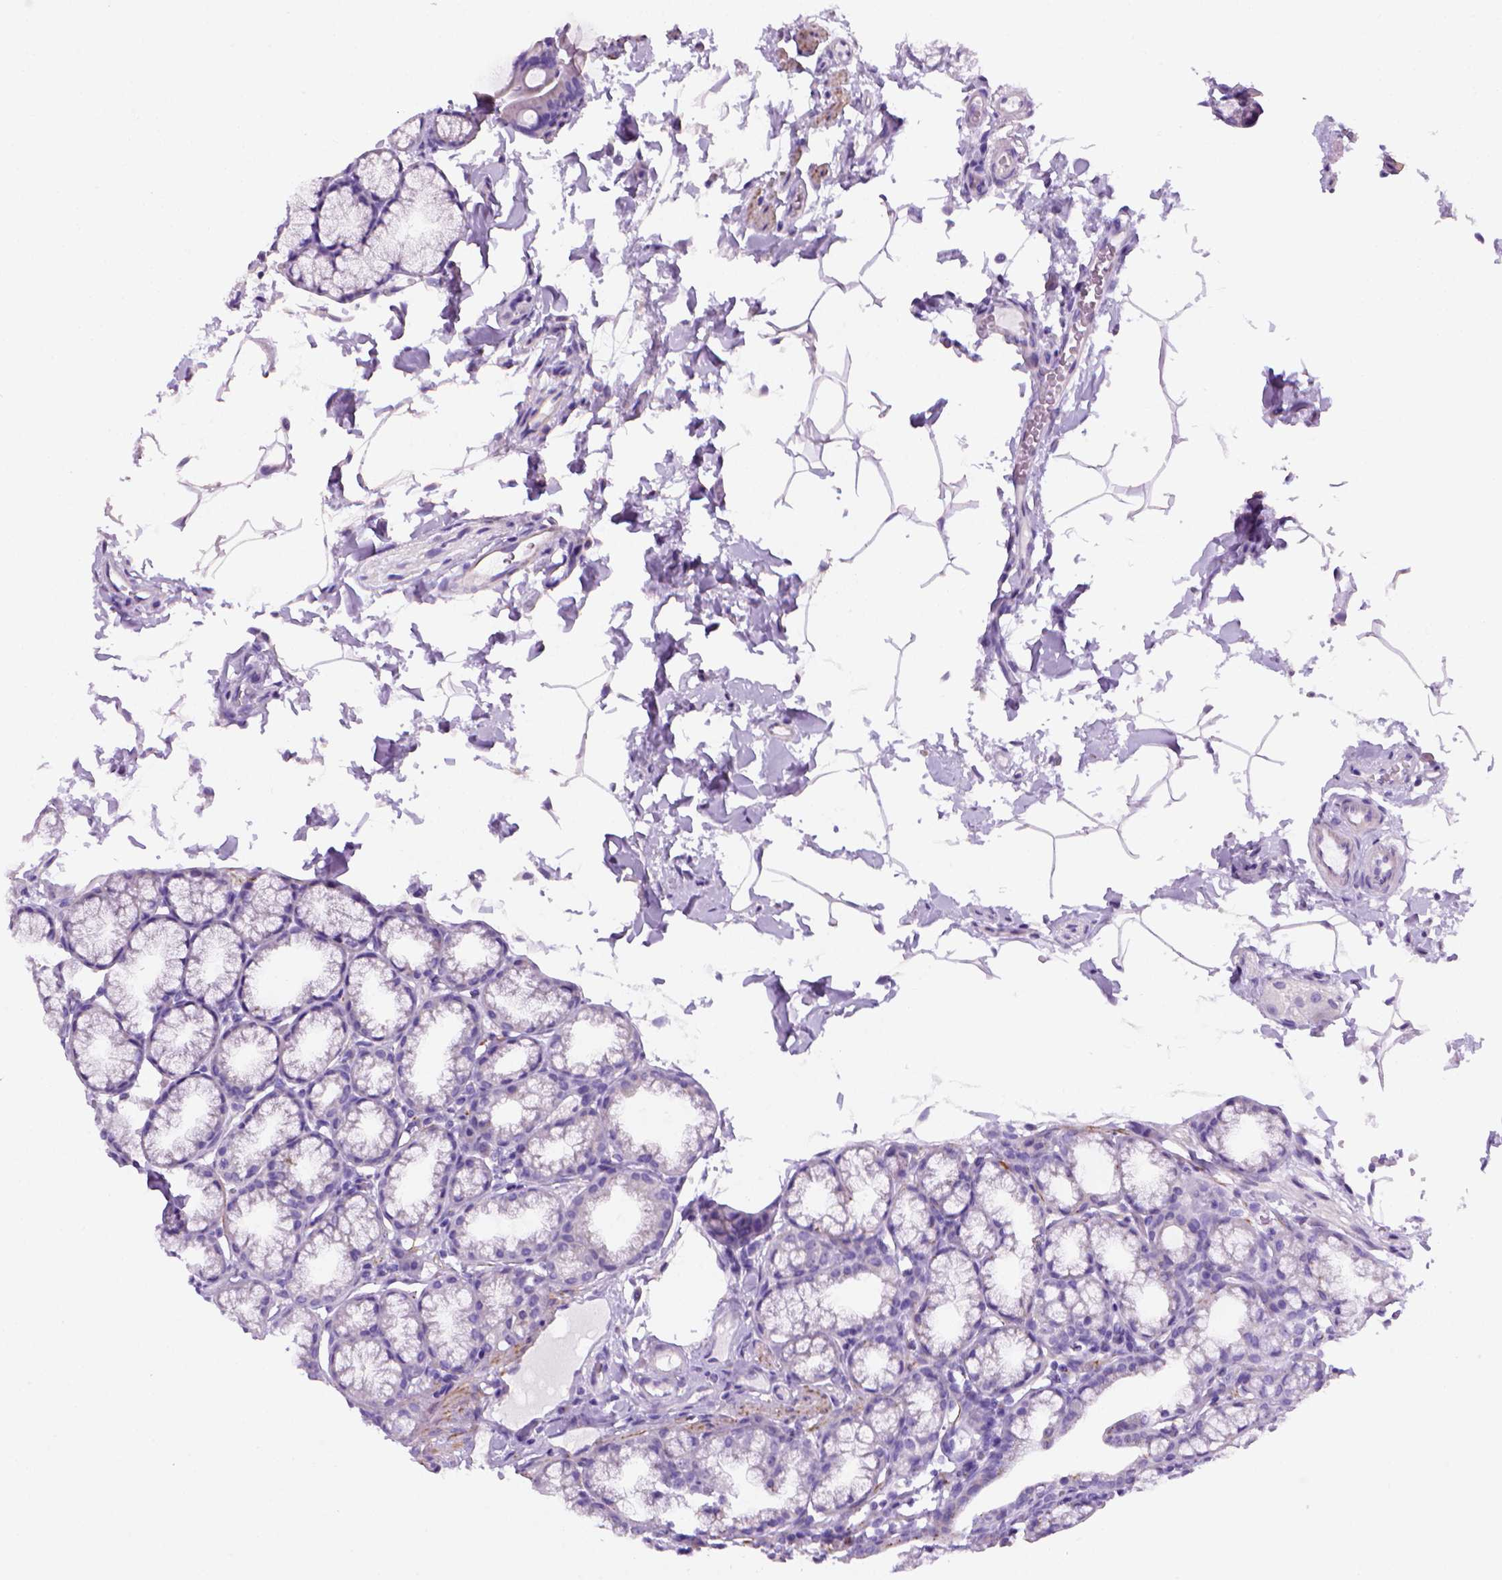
{"staining": {"intensity": "negative", "quantity": "none", "location": "none"}, "tissue": "duodenum", "cell_type": "Glandular cells", "image_type": "normal", "snomed": [{"axis": "morphology", "description": "Normal tissue, NOS"}, {"axis": "topography", "description": "Pancreas"}, {"axis": "topography", "description": "Duodenum"}], "caption": "The photomicrograph shows no staining of glandular cells in unremarkable duodenum. (DAB immunohistochemistry (IHC) visualized using brightfield microscopy, high magnification).", "gene": "ARHGEF33", "patient": {"sex": "male", "age": 59}}